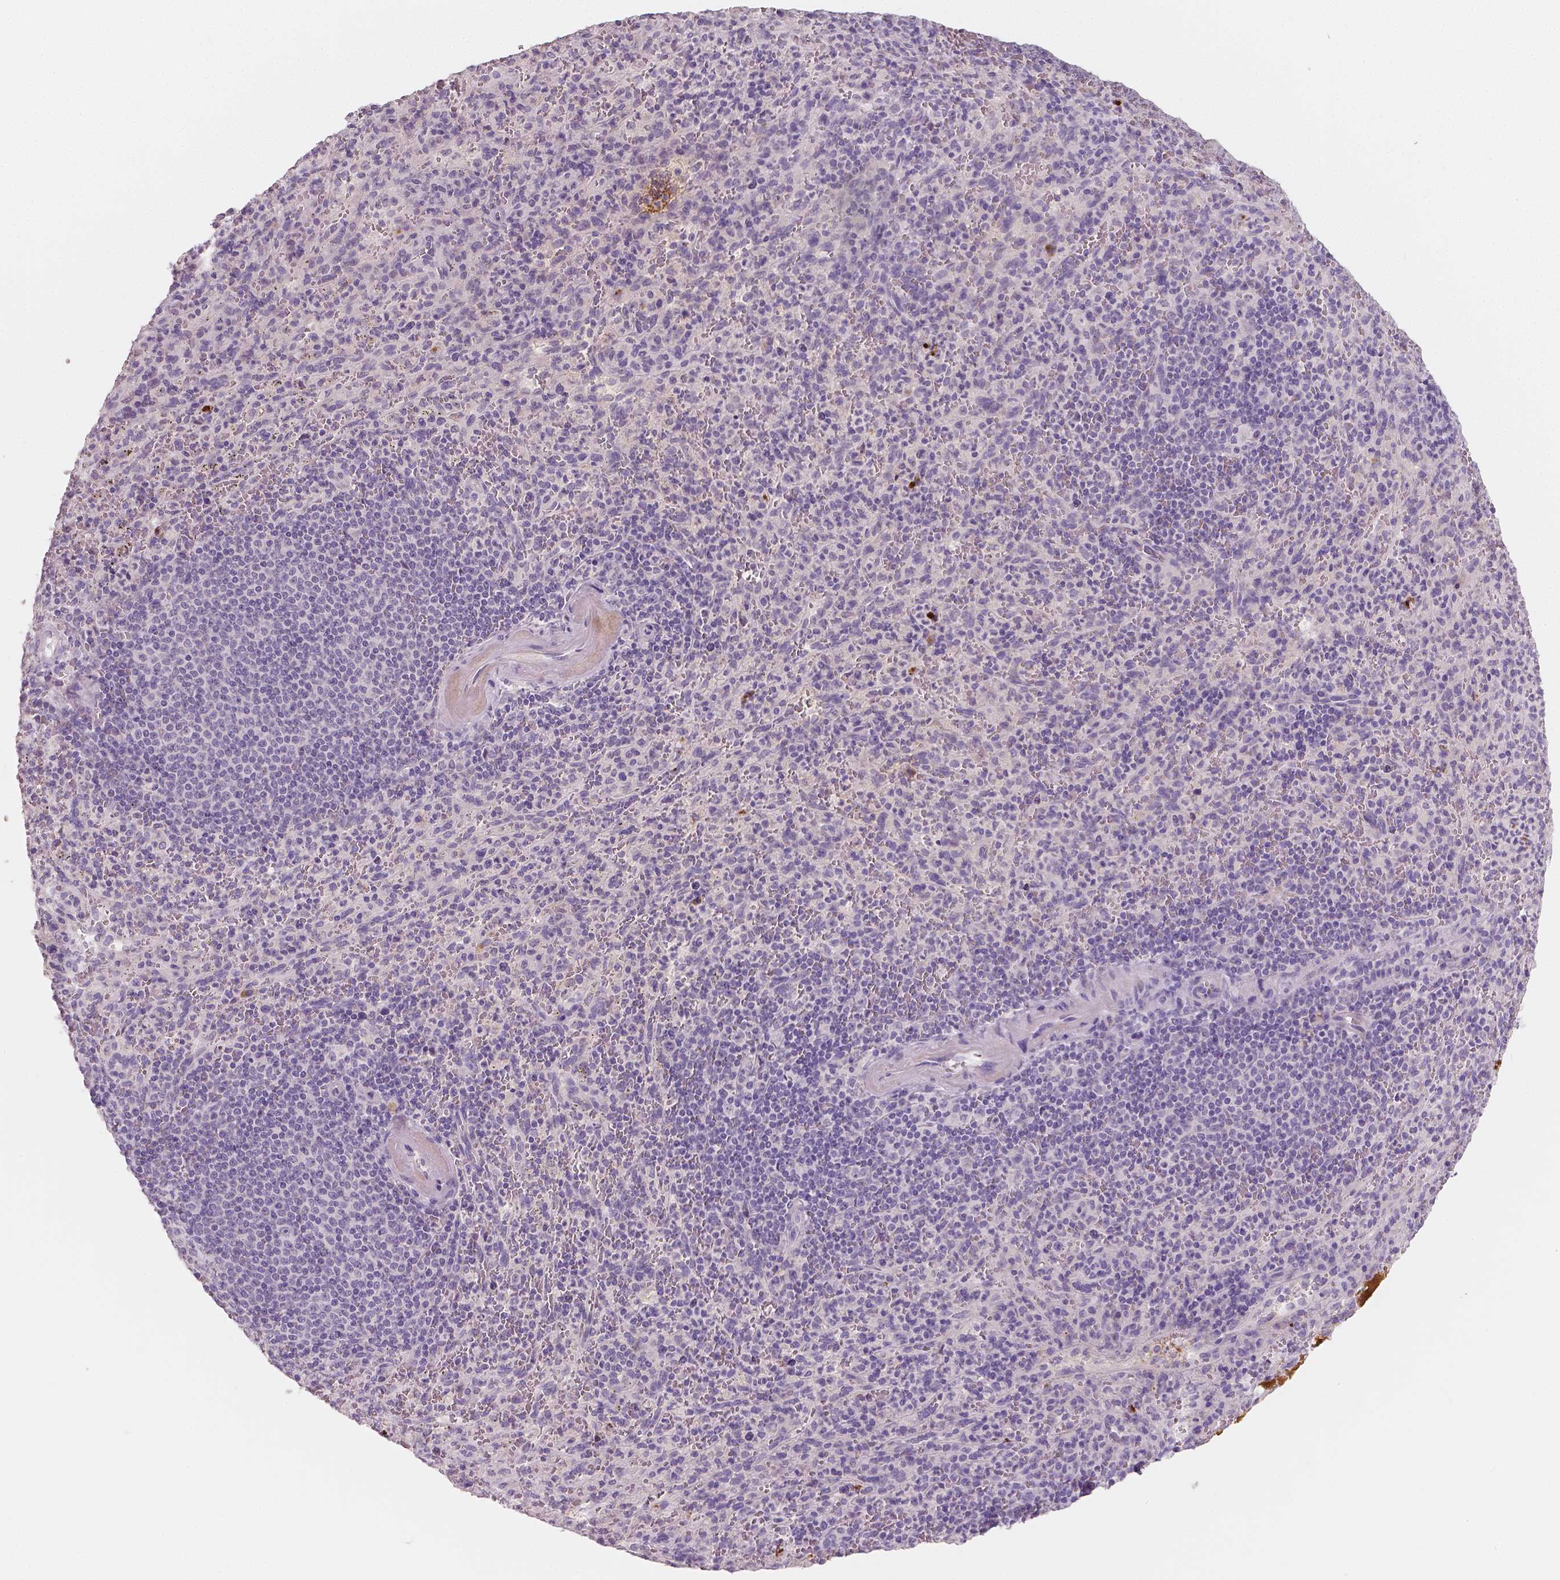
{"staining": {"intensity": "negative", "quantity": "none", "location": "none"}, "tissue": "spleen", "cell_type": "Cells in red pulp", "image_type": "normal", "snomed": [{"axis": "morphology", "description": "Normal tissue, NOS"}, {"axis": "topography", "description": "Spleen"}], "caption": "DAB immunohistochemical staining of normal human spleen demonstrates no significant positivity in cells in red pulp. The staining is performed using DAB (3,3'-diaminobenzidine) brown chromogen with nuclei counter-stained in using hematoxylin.", "gene": "APOA4", "patient": {"sex": "male", "age": 57}}